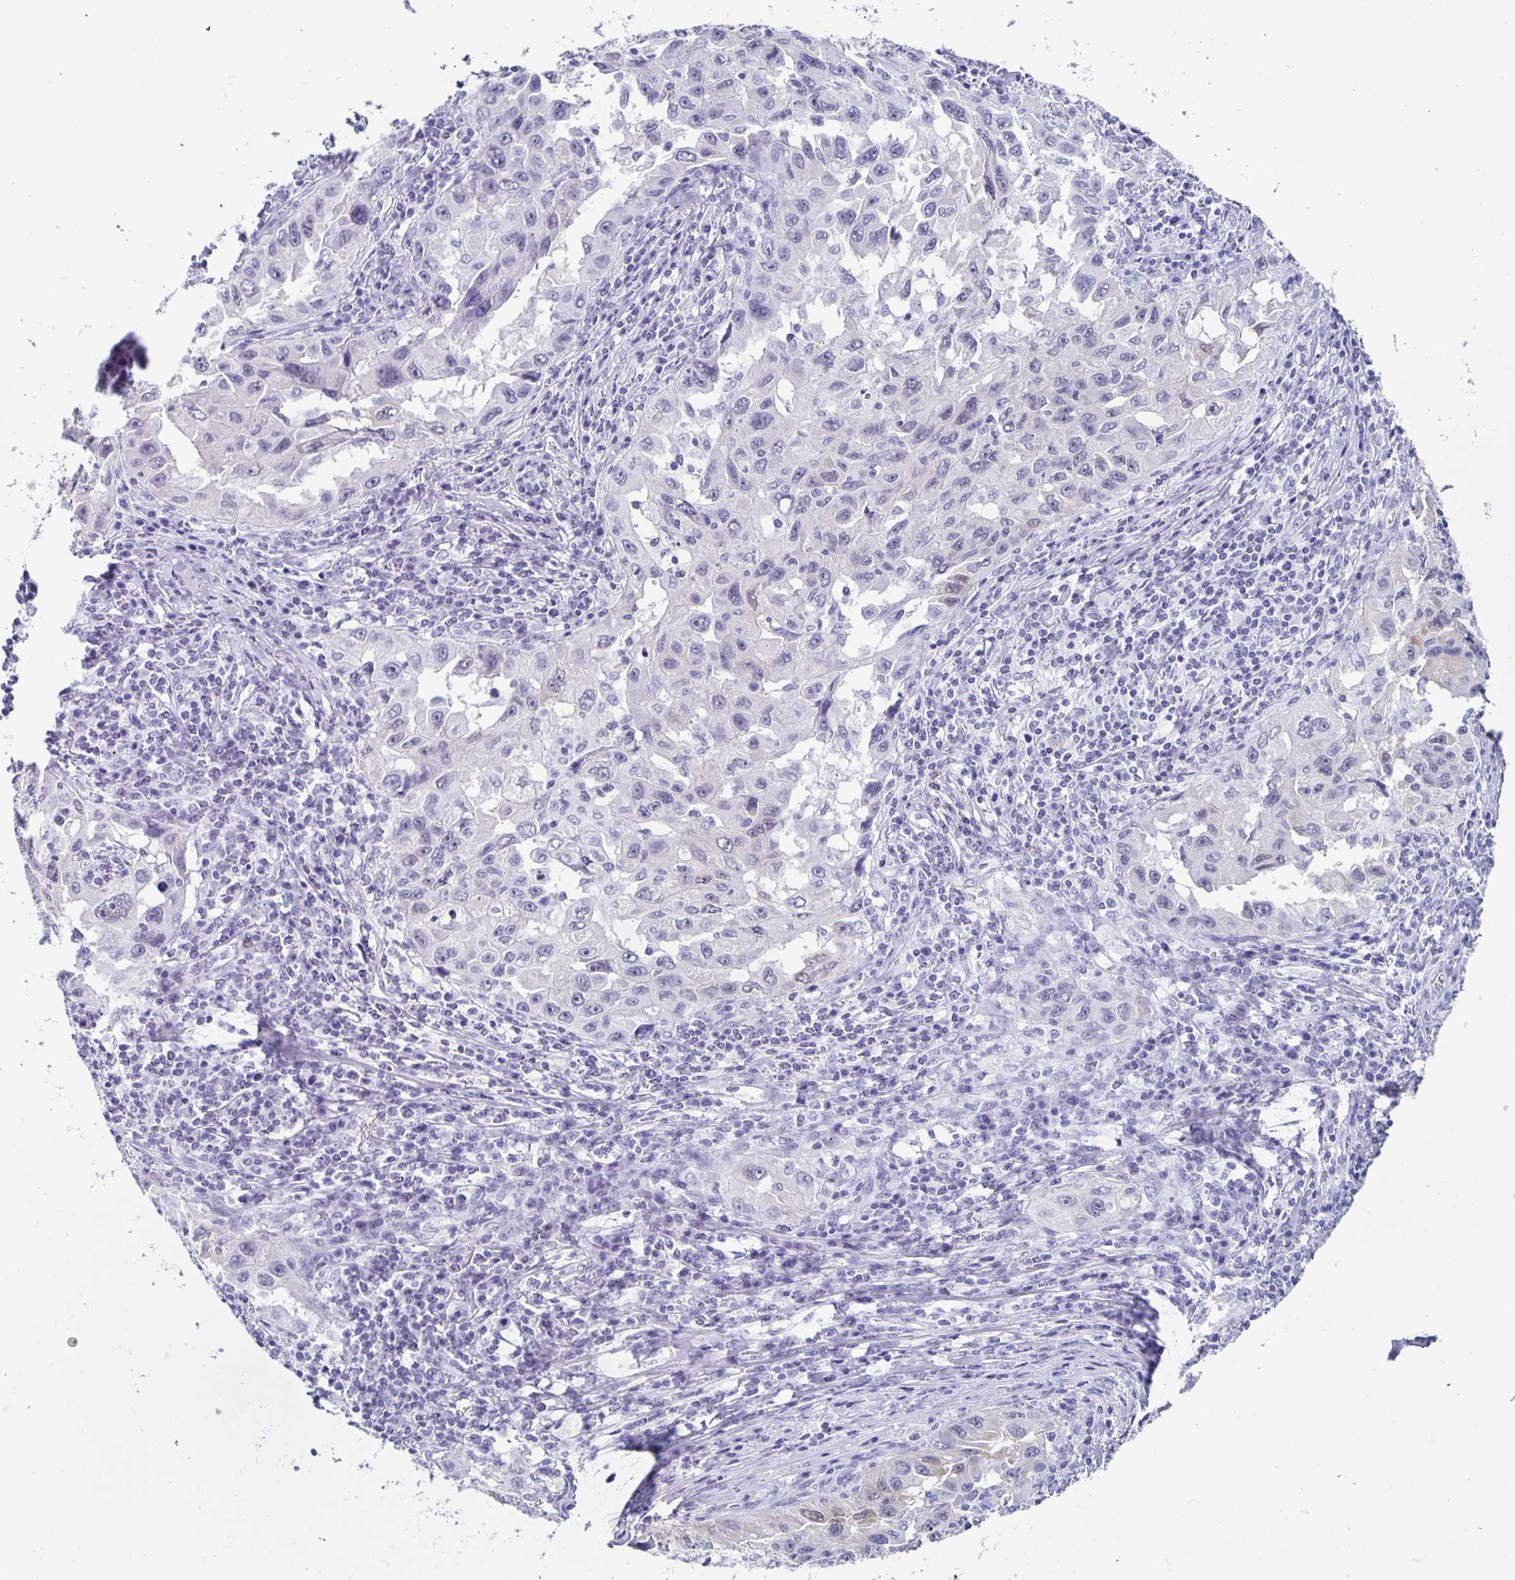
{"staining": {"intensity": "negative", "quantity": "none", "location": "none"}, "tissue": "lung cancer", "cell_type": "Tumor cells", "image_type": "cancer", "snomed": [{"axis": "morphology", "description": "Adenocarcinoma, NOS"}, {"axis": "topography", "description": "Lung"}], "caption": "Protein analysis of adenocarcinoma (lung) reveals no significant staining in tumor cells.", "gene": "TPPP", "patient": {"sex": "female", "age": 73}}